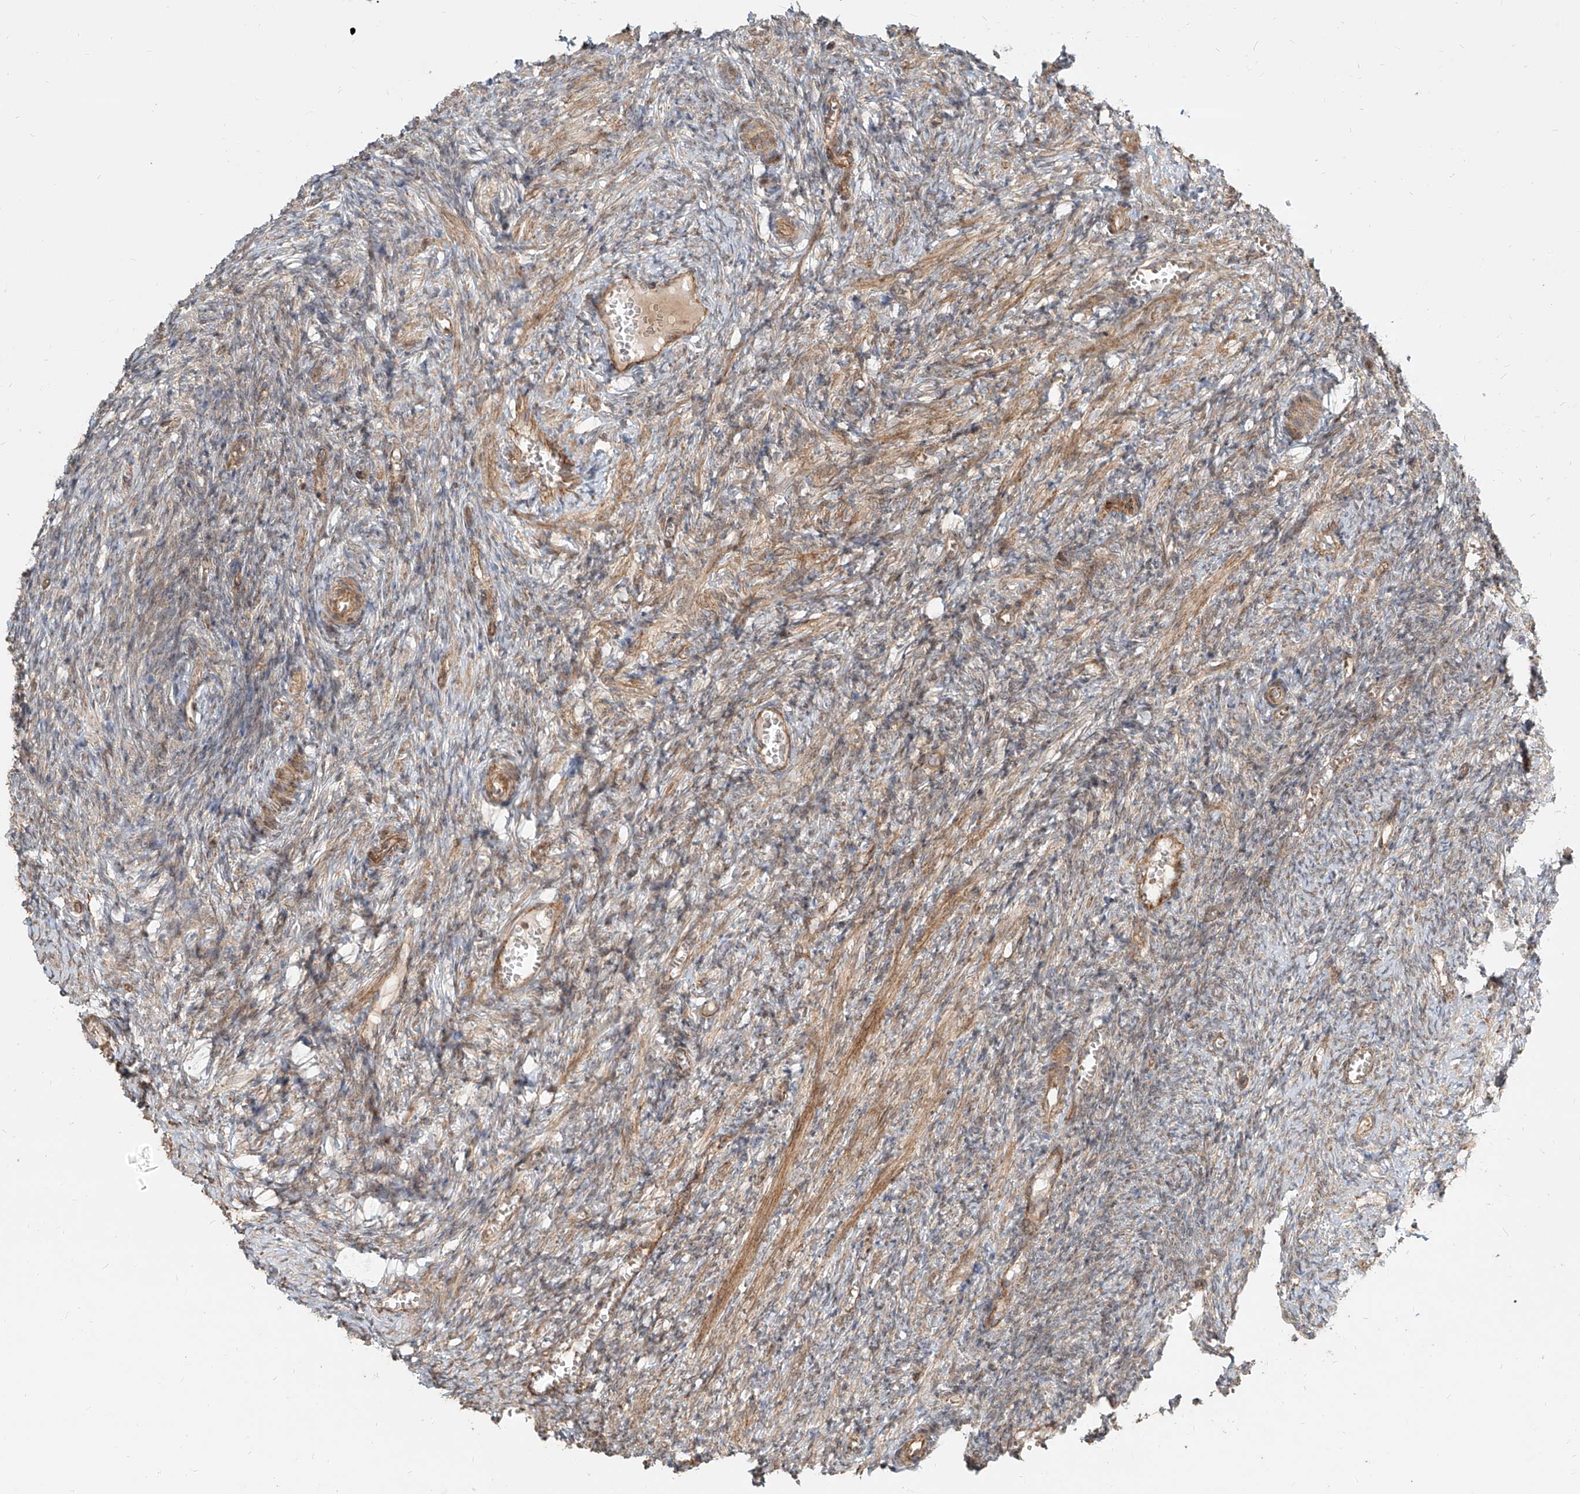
{"staining": {"intensity": "weak", "quantity": "25%-75%", "location": "cytoplasmic/membranous"}, "tissue": "ovary", "cell_type": "Ovarian stroma cells", "image_type": "normal", "snomed": [{"axis": "morphology", "description": "Normal tissue, NOS"}, {"axis": "topography", "description": "Ovary"}], "caption": "A brown stain labels weak cytoplasmic/membranous staining of a protein in ovarian stroma cells of normal human ovary.", "gene": "UBE2K", "patient": {"sex": "female", "age": 27}}